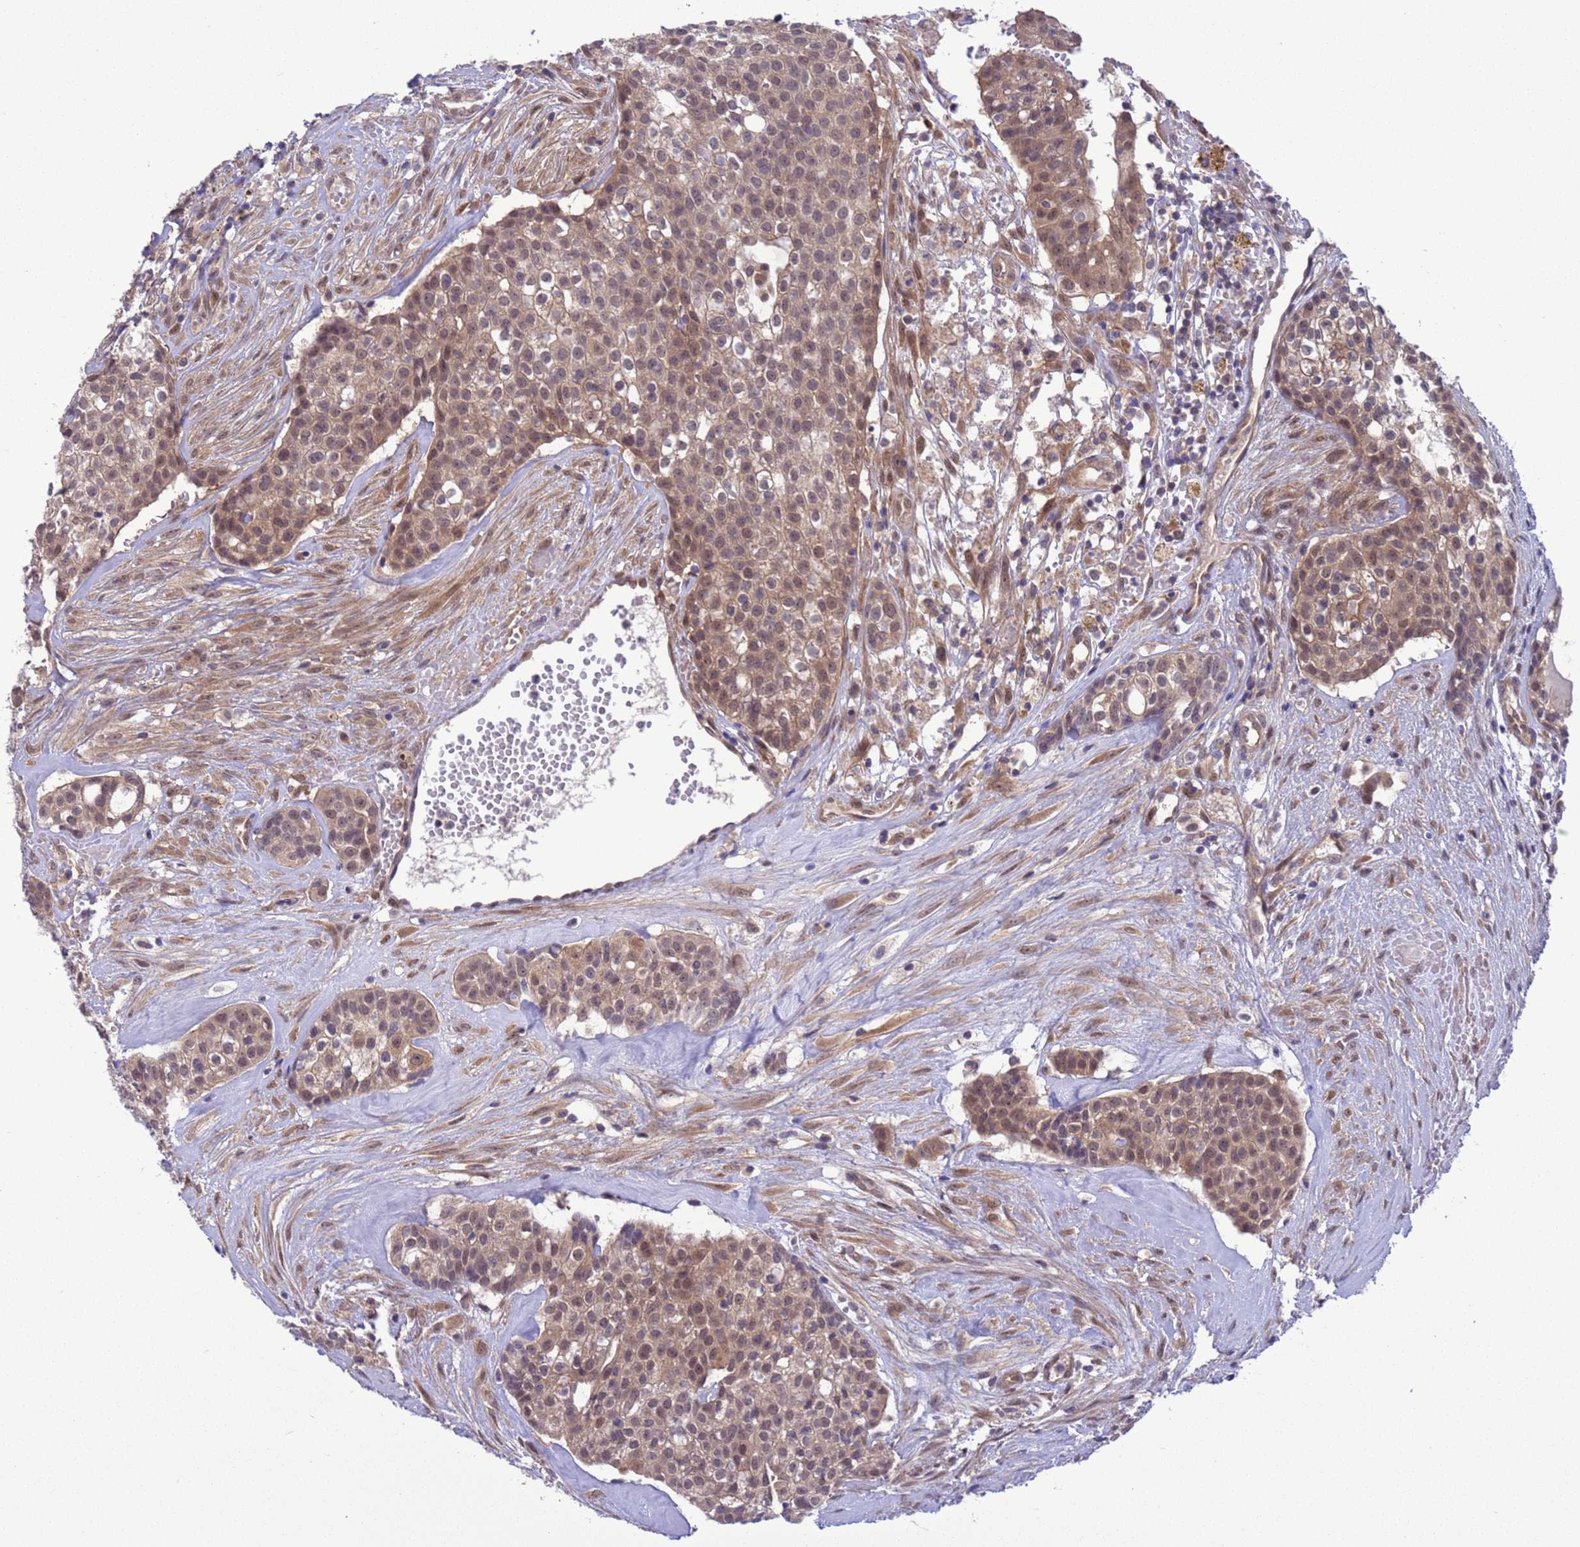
{"staining": {"intensity": "moderate", "quantity": ">75%", "location": "cytoplasmic/membranous,nuclear"}, "tissue": "head and neck cancer", "cell_type": "Tumor cells", "image_type": "cancer", "snomed": [{"axis": "morphology", "description": "Adenocarcinoma, NOS"}, {"axis": "topography", "description": "Head-Neck"}], "caption": "Adenocarcinoma (head and neck) tissue reveals moderate cytoplasmic/membranous and nuclear positivity in about >75% of tumor cells, visualized by immunohistochemistry. Nuclei are stained in blue.", "gene": "ZNF461", "patient": {"sex": "male", "age": 81}}